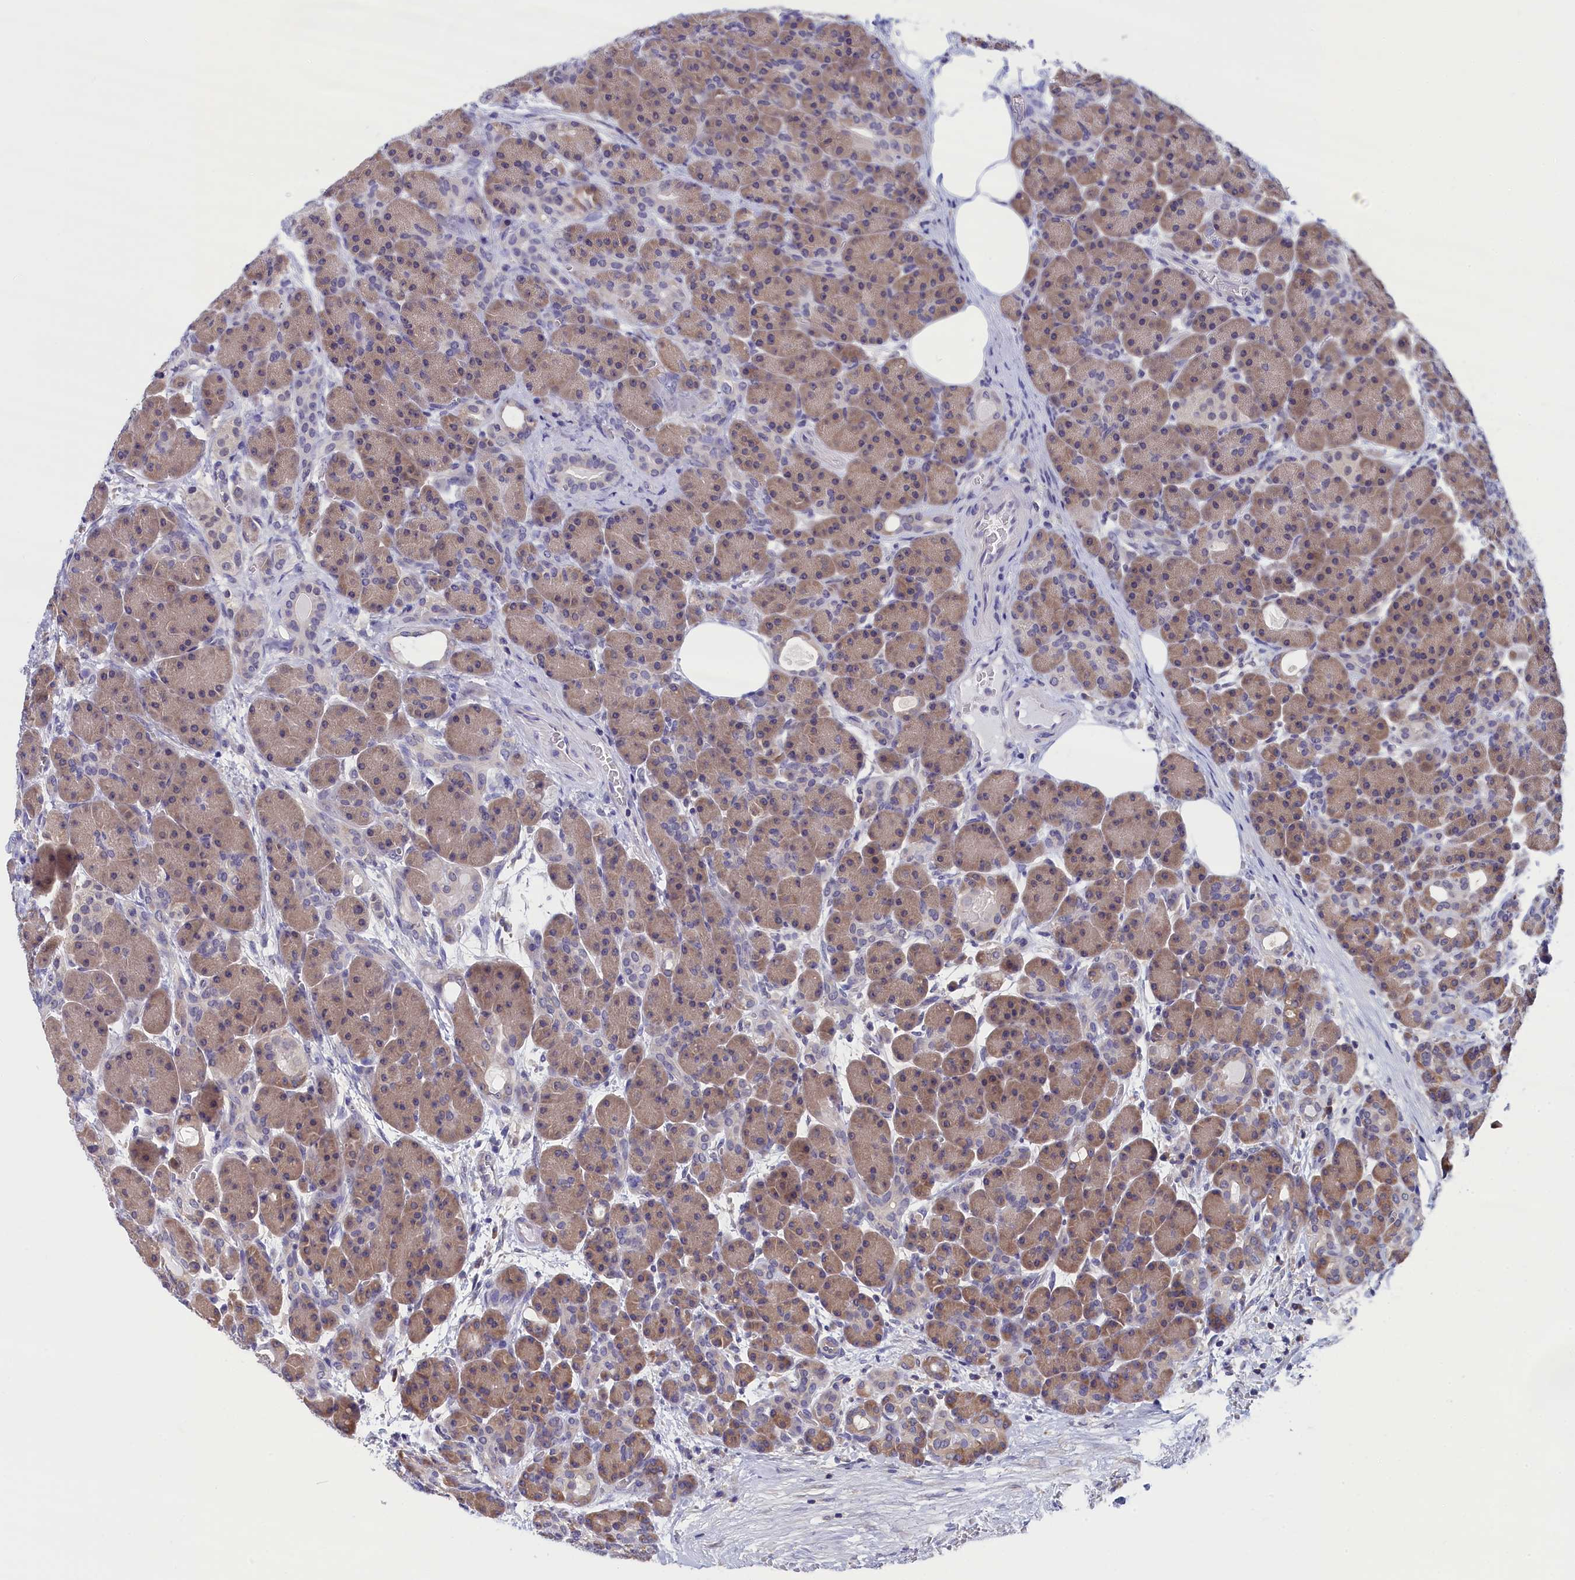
{"staining": {"intensity": "weak", "quantity": ">75%", "location": "cytoplasmic/membranous"}, "tissue": "pancreas", "cell_type": "Exocrine glandular cells", "image_type": "normal", "snomed": [{"axis": "morphology", "description": "Normal tissue, NOS"}, {"axis": "topography", "description": "Pancreas"}], "caption": "IHC staining of normal pancreas, which shows low levels of weak cytoplasmic/membranous positivity in about >75% of exocrine glandular cells indicating weak cytoplasmic/membranous protein positivity. The staining was performed using DAB (brown) for protein detection and nuclei were counterstained in hematoxylin (blue).", "gene": "PGP", "patient": {"sex": "male", "age": 63}}